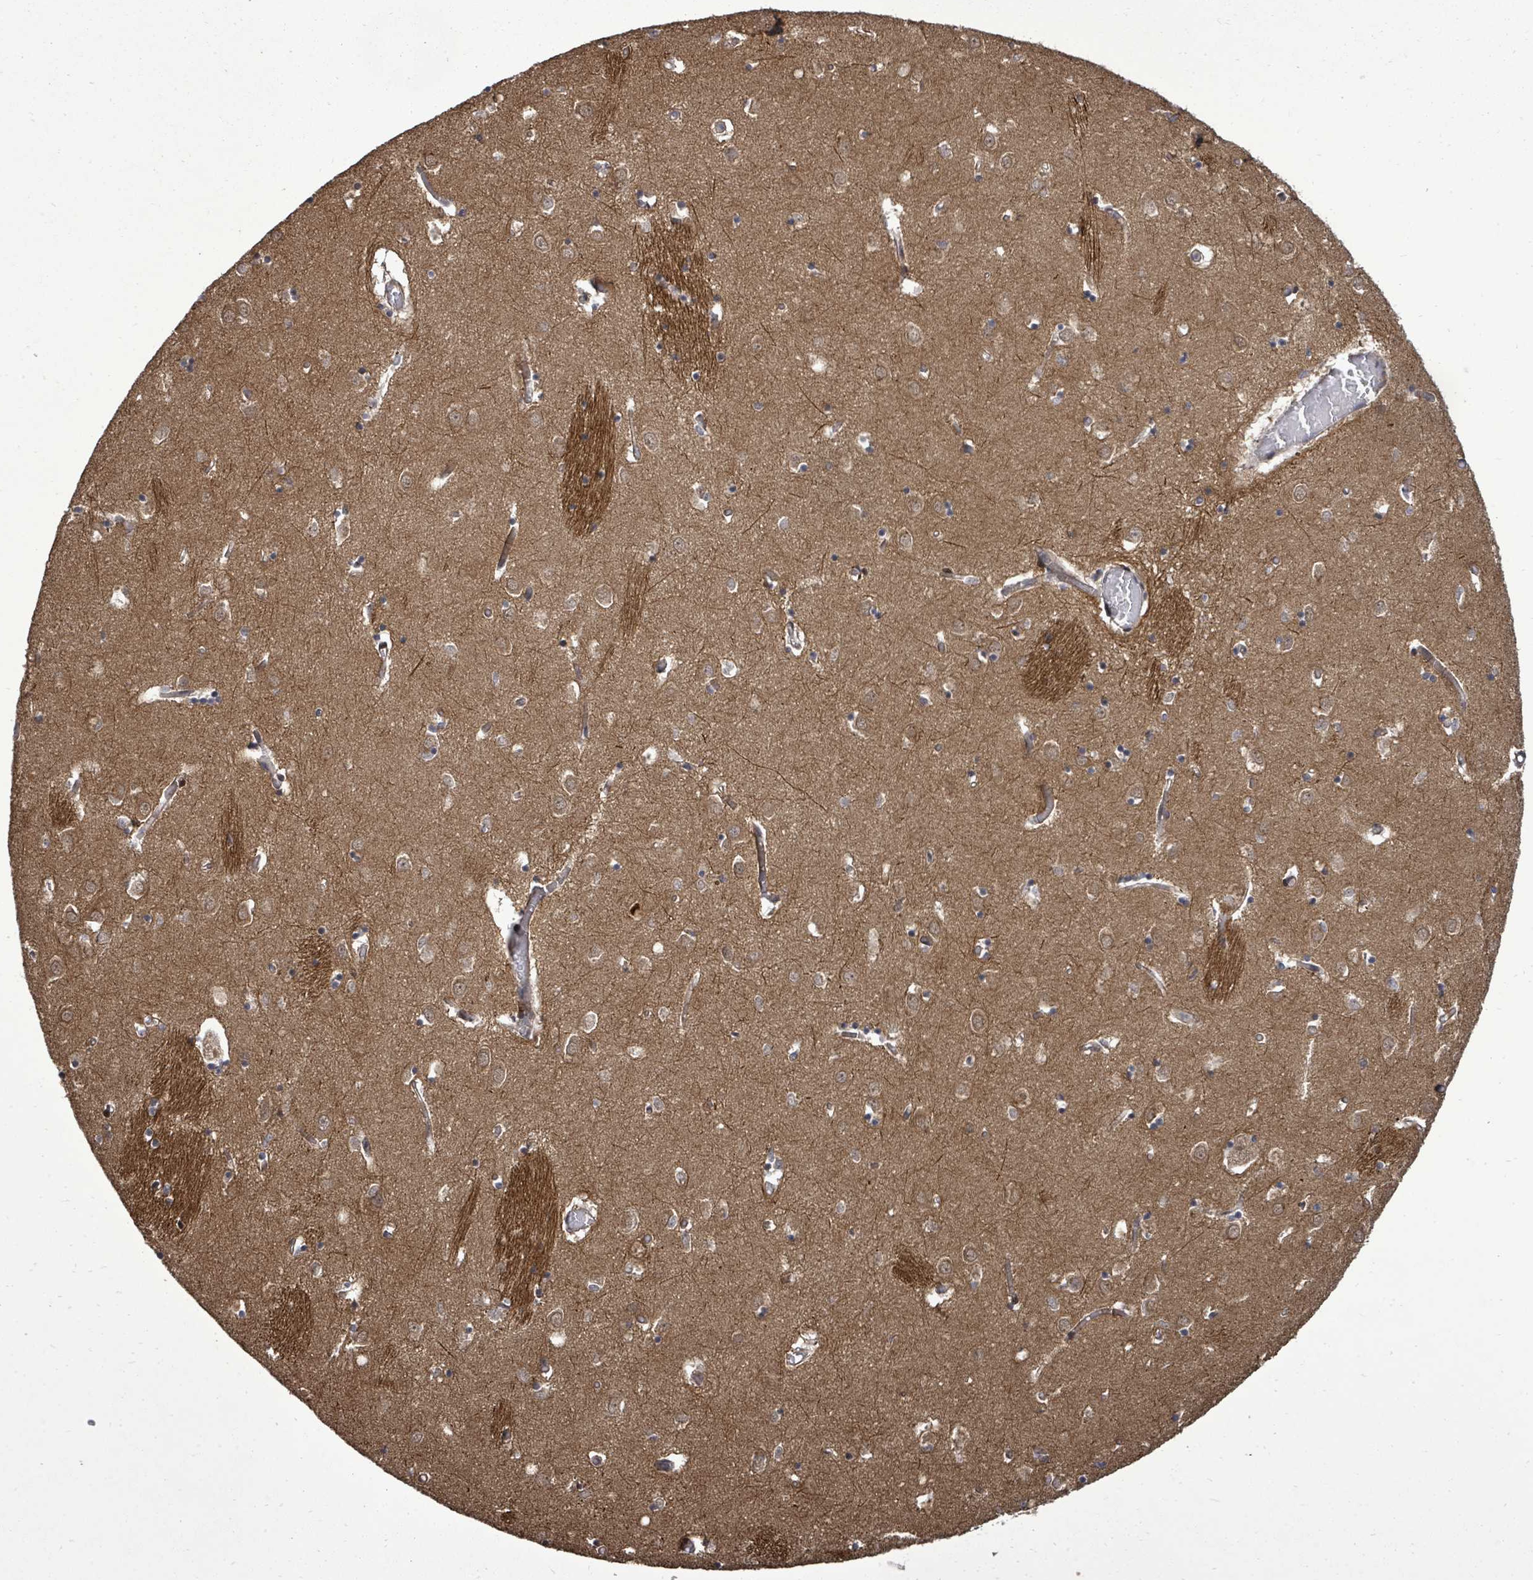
{"staining": {"intensity": "weak", "quantity": "<25%", "location": "cytoplasmic/membranous,nuclear"}, "tissue": "caudate", "cell_type": "Glial cells", "image_type": "normal", "snomed": [{"axis": "morphology", "description": "Normal tissue, NOS"}, {"axis": "topography", "description": "Lateral ventricle wall"}], "caption": "This is an IHC histopathology image of normal caudate. There is no expression in glial cells.", "gene": "KRTAP27", "patient": {"sex": "male", "age": 70}}